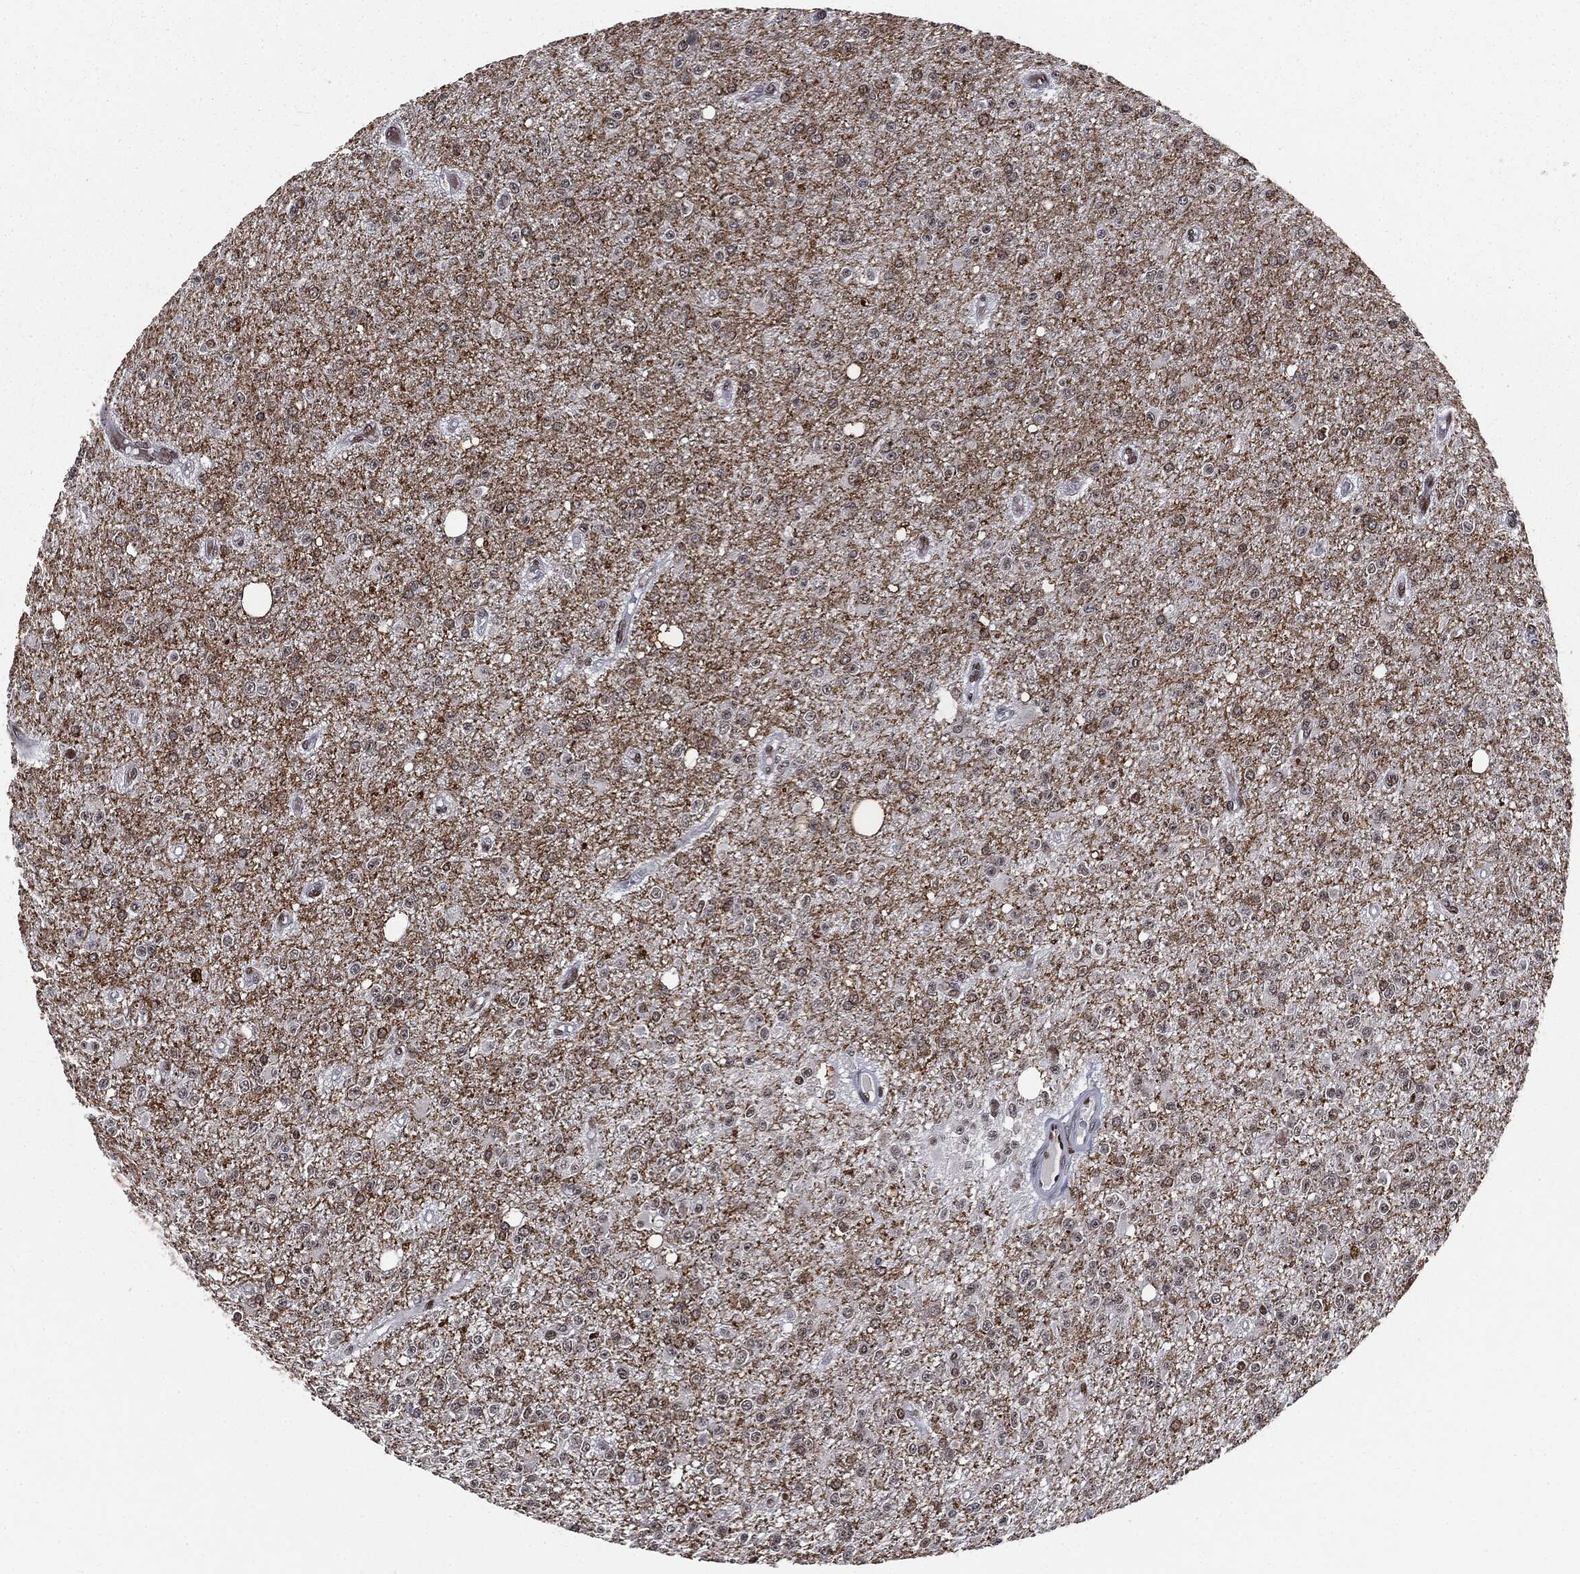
{"staining": {"intensity": "negative", "quantity": "none", "location": "none"}, "tissue": "glioma", "cell_type": "Tumor cells", "image_type": "cancer", "snomed": [{"axis": "morphology", "description": "Glioma, malignant, Low grade"}, {"axis": "topography", "description": "Brain"}], "caption": "An immunohistochemistry micrograph of malignant glioma (low-grade) is shown. There is no staining in tumor cells of malignant glioma (low-grade).", "gene": "DPH2", "patient": {"sex": "female", "age": 45}}